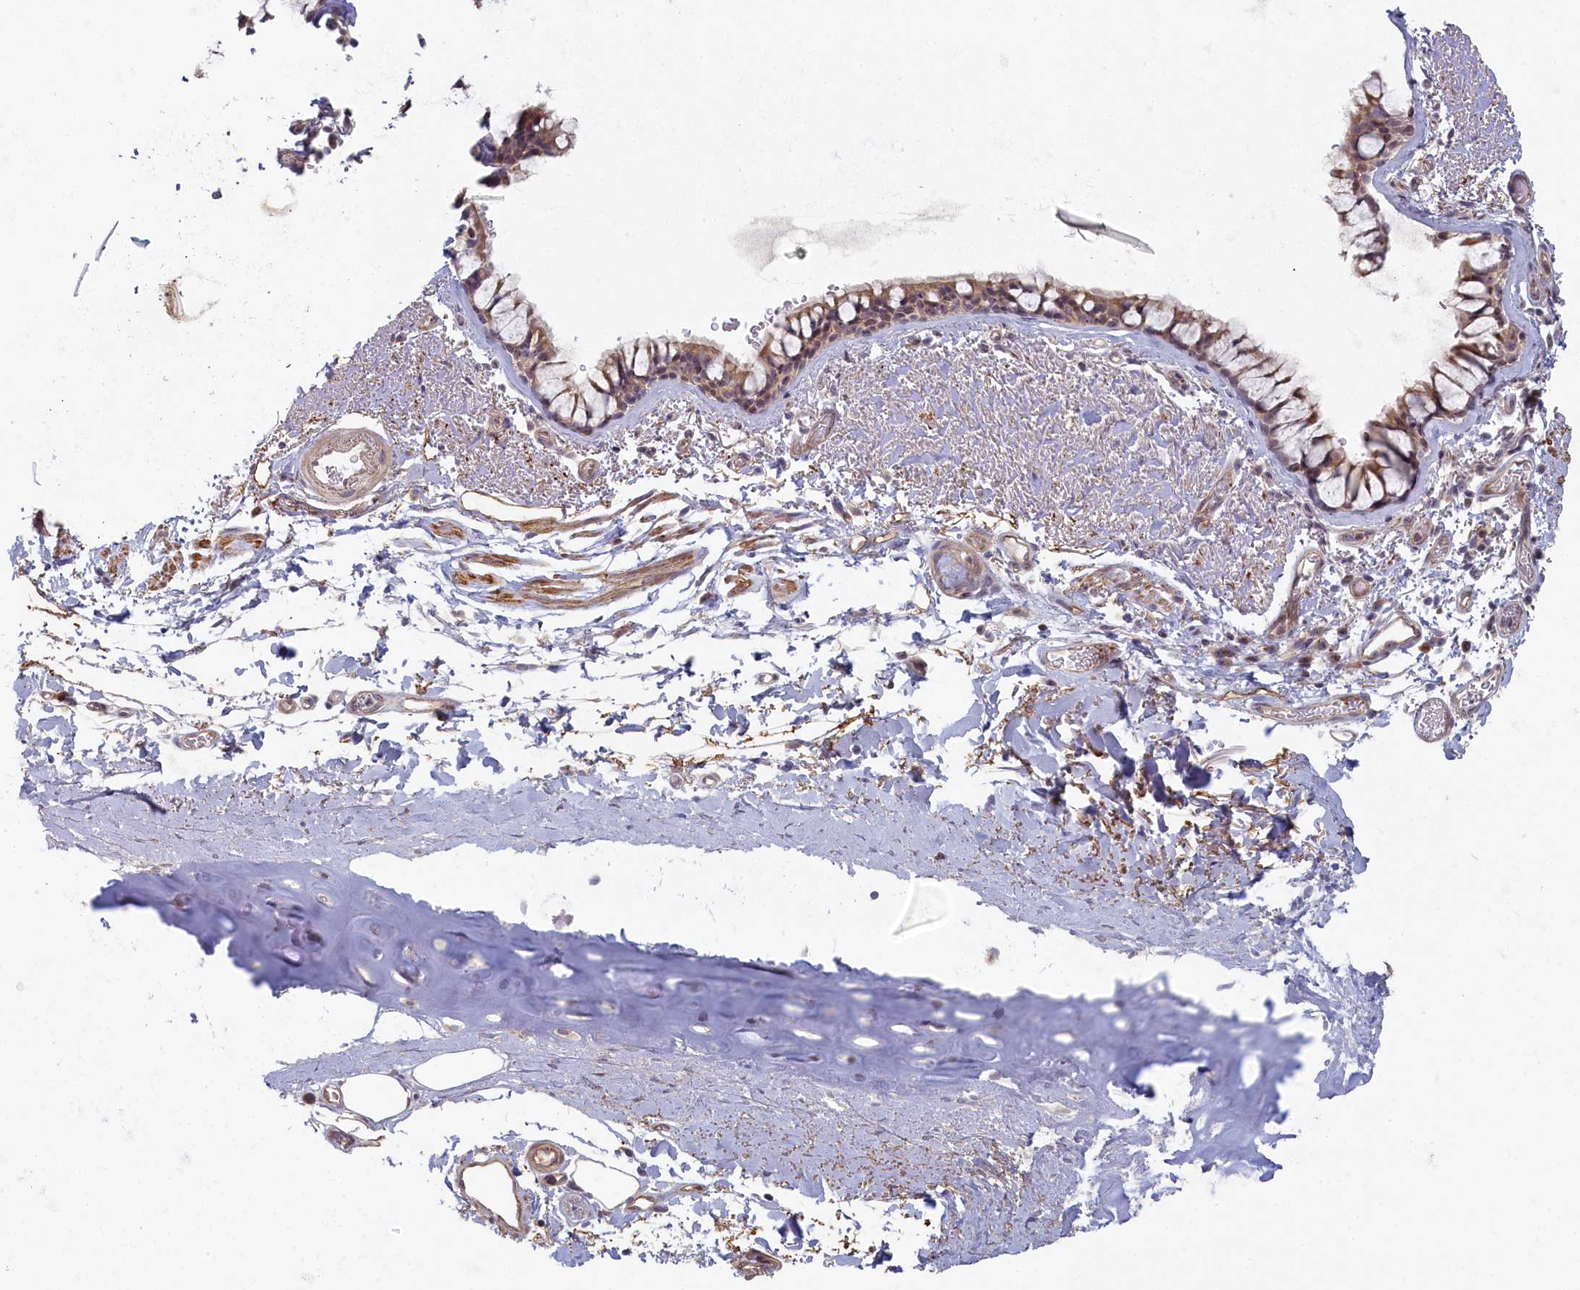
{"staining": {"intensity": "weak", "quantity": ">75%", "location": "cytoplasmic/membranous"}, "tissue": "bronchus", "cell_type": "Respiratory epithelial cells", "image_type": "normal", "snomed": [{"axis": "morphology", "description": "Normal tissue, NOS"}, {"axis": "topography", "description": "Bronchus"}], "caption": "Immunohistochemistry (DAB) staining of unremarkable human bronchus demonstrates weak cytoplasmic/membranous protein staining in approximately >75% of respiratory epithelial cells.", "gene": "INTS4", "patient": {"sex": "male", "age": 65}}